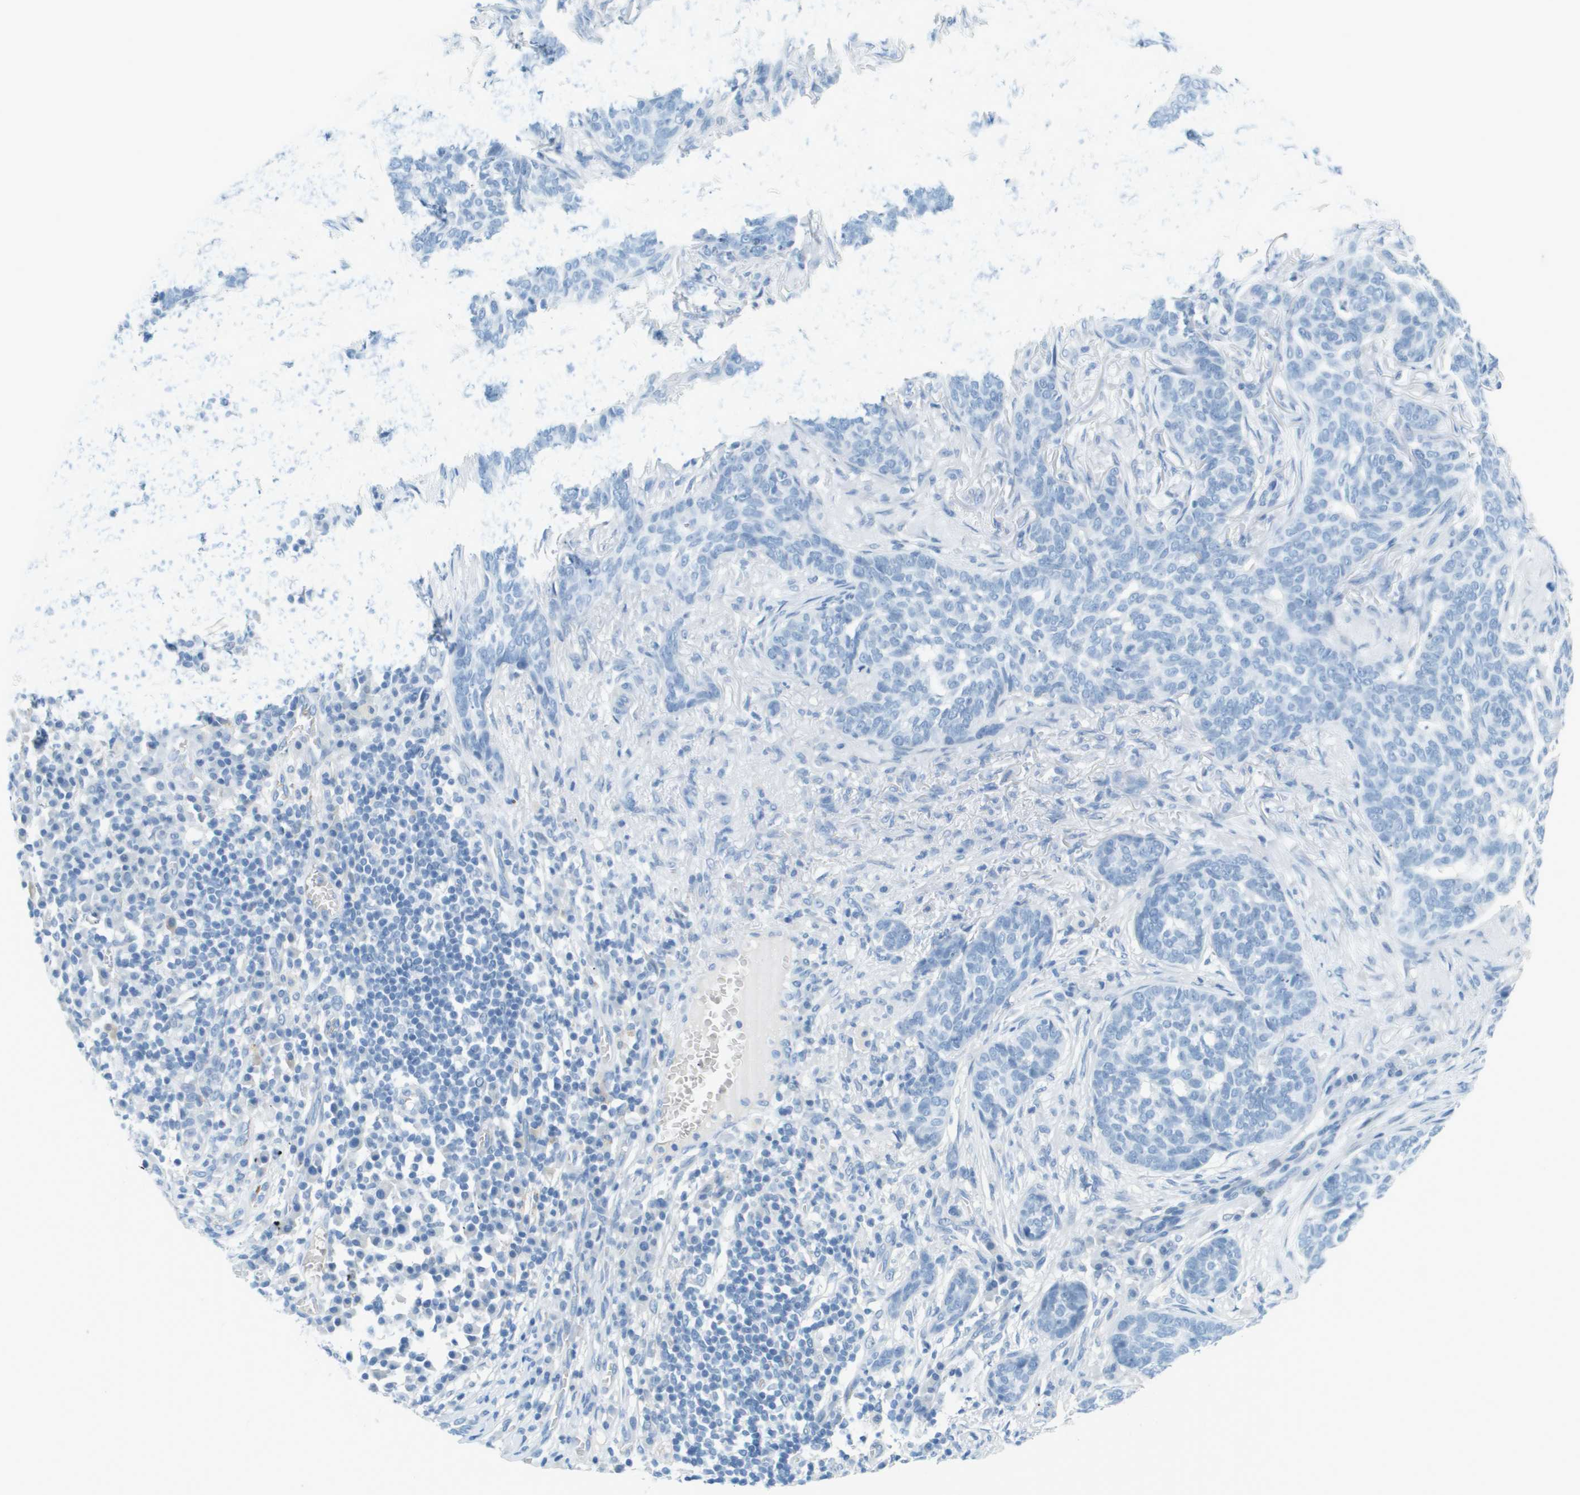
{"staining": {"intensity": "negative", "quantity": "none", "location": "none"}, "tissue": "skin cancer", "cell_type": "Tumor cells", "image_type": "cancer", "snomed": [{"axis": "morphology", "description": "Basal cell carcinoma"}, {"axis": "topography", "description": "Skin"}], "caption": "This is an immunohistochemistry (IHC) histopathology image of human basal cell carcinoma (skin). There is no positivity in tumor cells.", "gene": "CDHR2", "patient": {"sex": "male", "age": 85}}